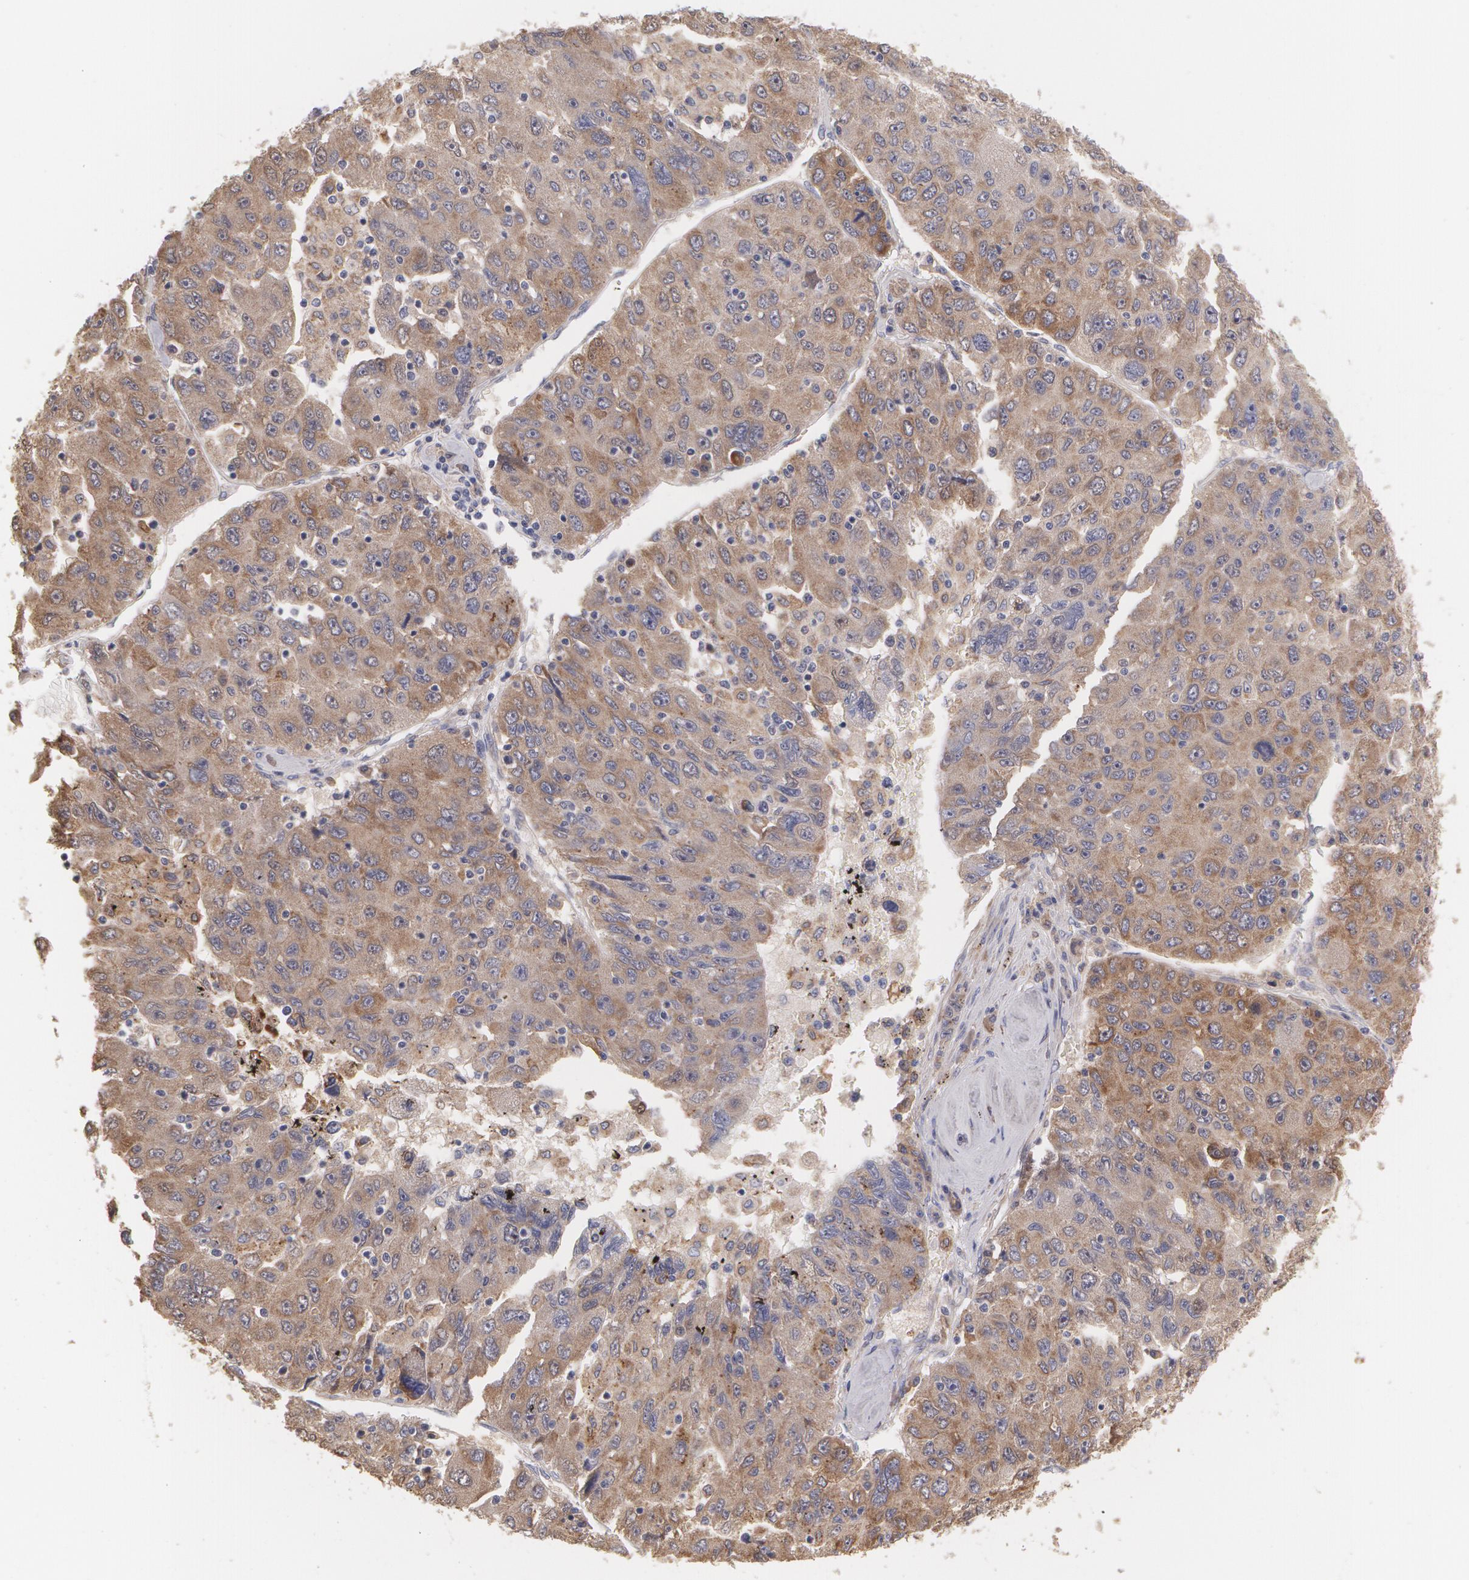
{"staining": {"intensity": "moderate", "quantity": ">75%", "location": "cytoplasmic/membranous"}, "tissue": "liver cancer", "cell_type": "Tumor cells", "image_type": "cancer", "snomed": [{"axis": "morphology", "description": "Carcinoma, Hepatocellular, NOS"}, {"axis": "topography", "description": "Liver"}], "caption": "IHC (DAB (3,3'-diaminobenzidine)) staining of human liver hepatocellular carcinoma reveals moderate cytoplasmic/membranous protein expression in about >75% of tumor cells.", "gene": "MTHFD1", "patient": {"sex": "male", "age": 49}}